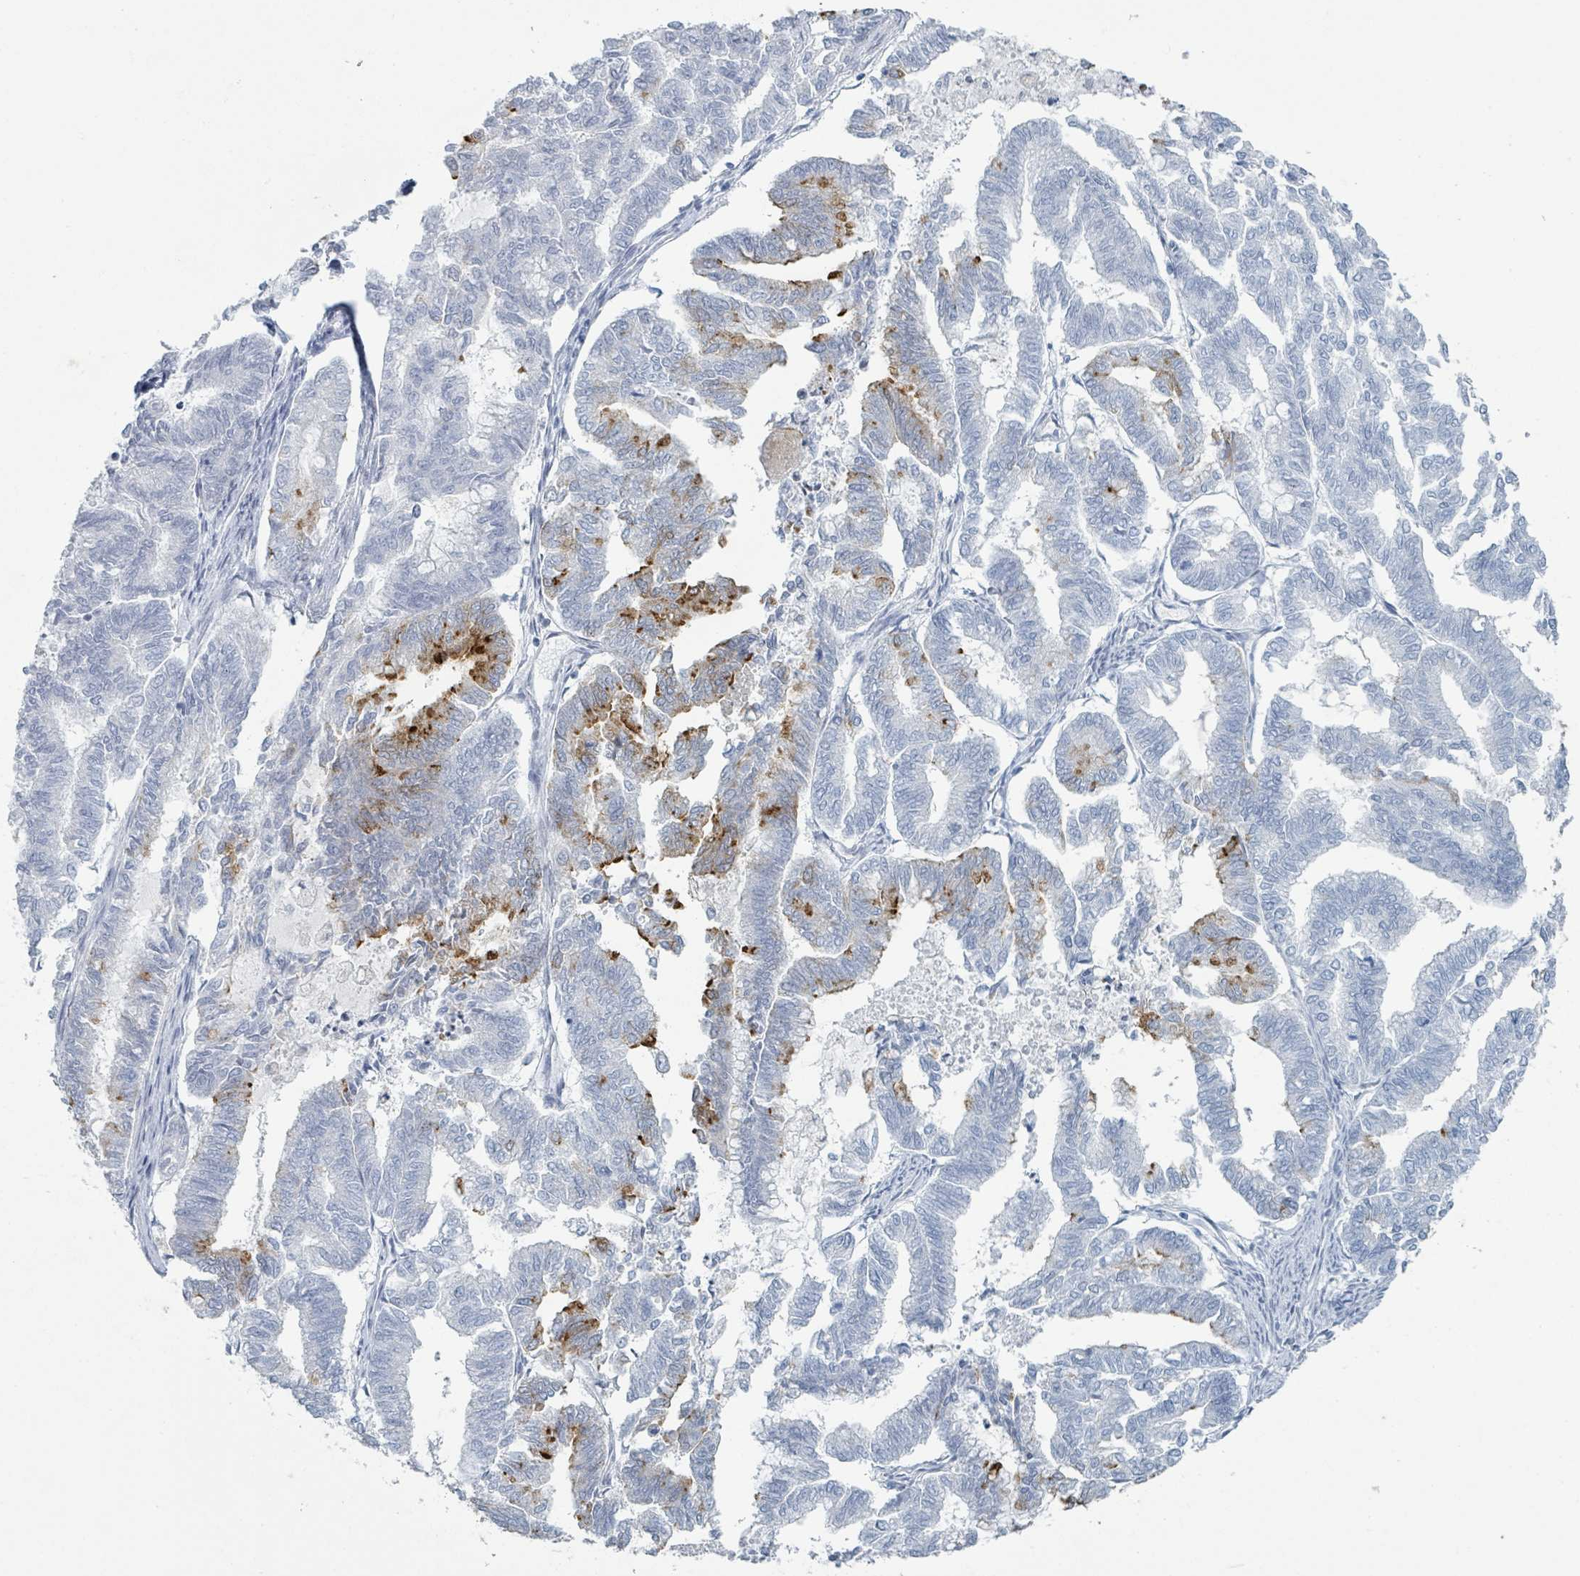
{"staining": {"intensity": "strong", "quantity": "25%-75%", "location": "cytoplasmic/membranous"}, "tissue": "endometrial cancer", "cell_type": "Tumor cells", "image_type": "cancer", "snomed": [{"axis": "morphology", "description": "Adenocarcinoma, NOS"}, {"axis": "topography", "description": "Endometrium"}], "caption": "Endometrial adenocarcinoma was stained to show a protein in brown. There is high levels of strong cytoplasmic/membranous positivity in about 25%-75% of tumor cells.", "gene": "GPR15LG", "patient": {"sex": "female", "age": 79}}